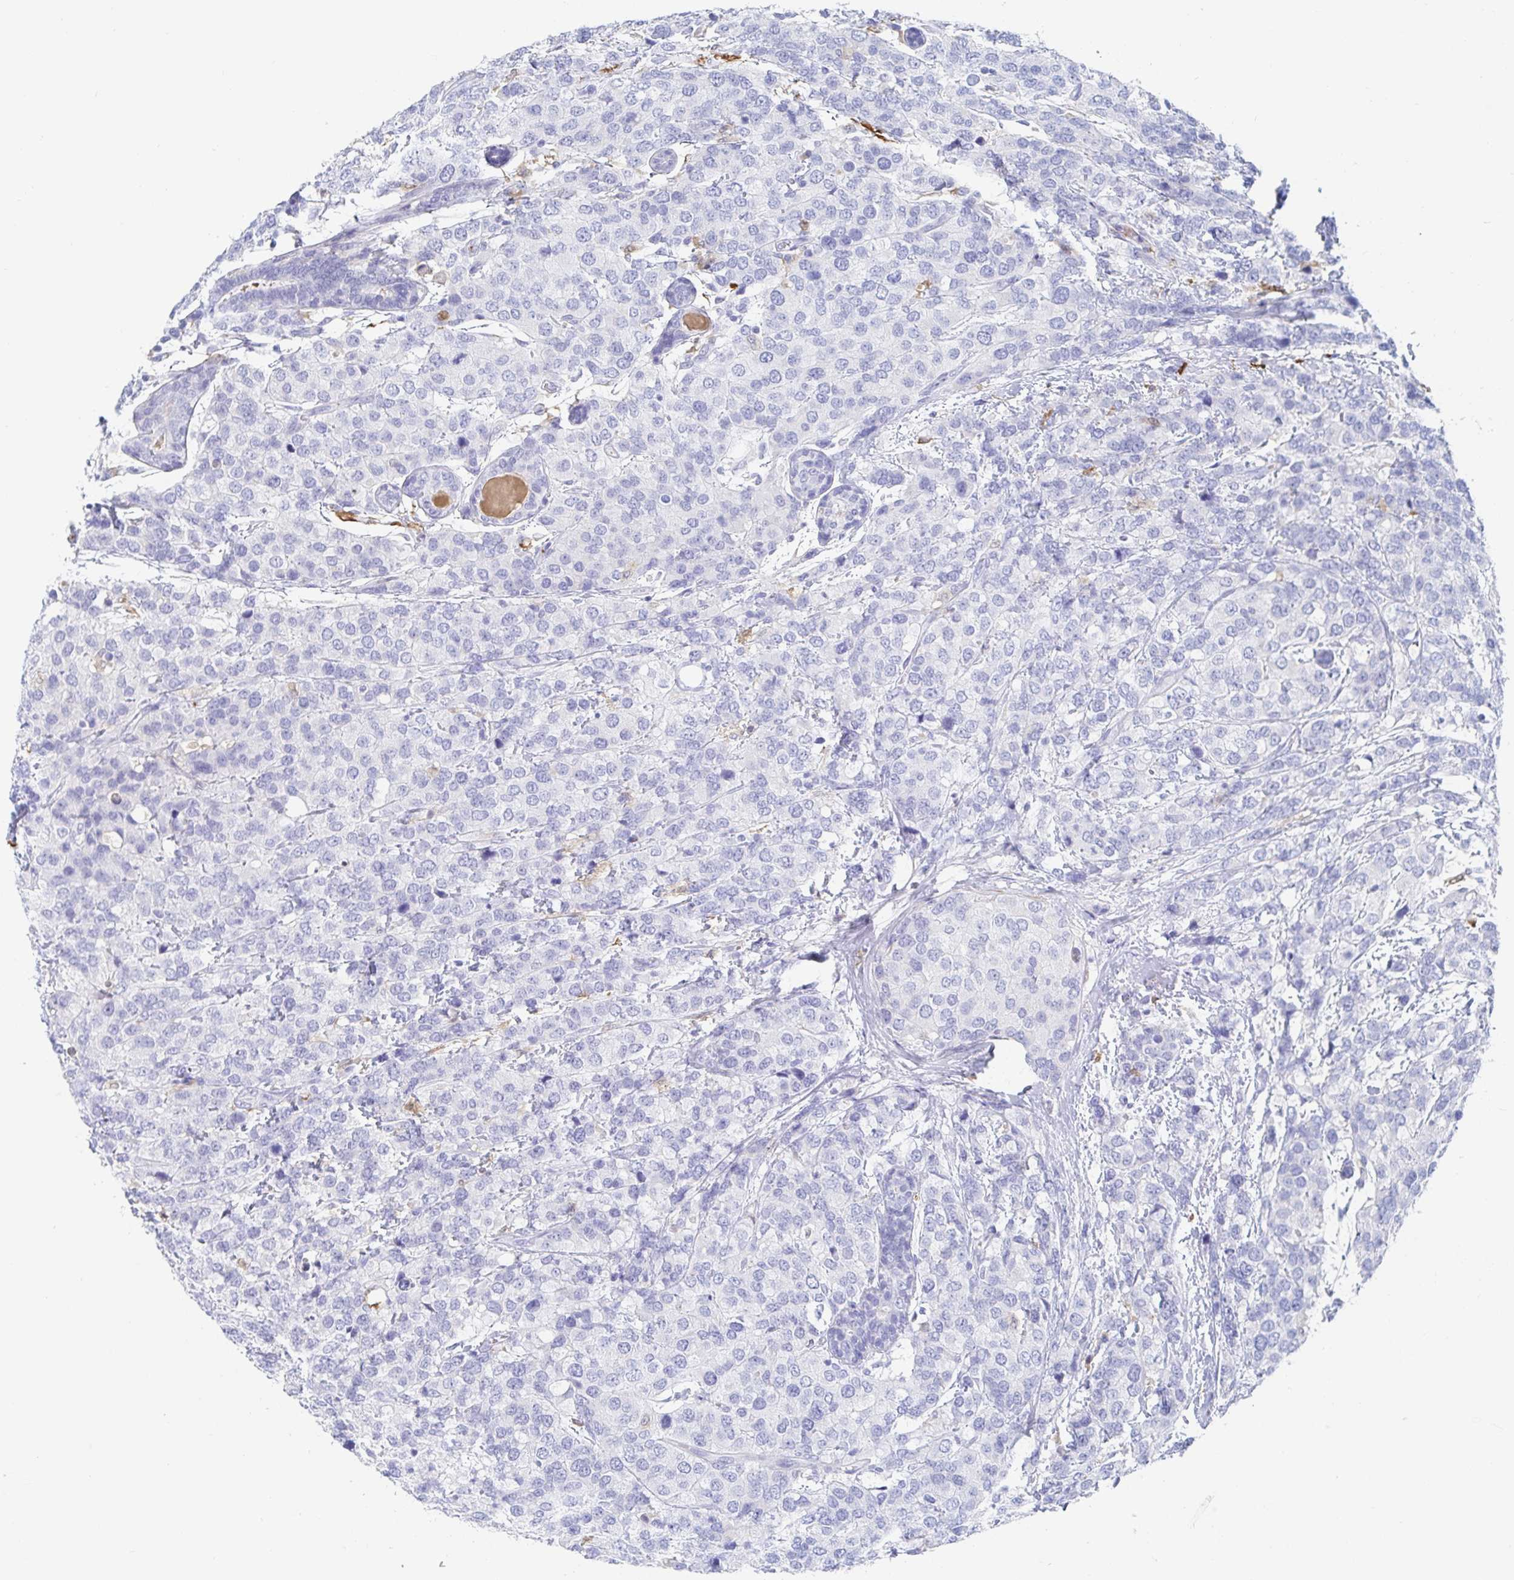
{"staining": {"intensity": "negative", "quantity": "none", "location": "none"}, "tissue": "breast cancer", "cell_type": "Tumor cells", "image_type": "cancer", "snomed": [{"axis": "morphology", "description": "Lobular carcinoma"}, {"axis": "topography", "description": "Breast"}], "caption": "An immunohistochemistry (IHC) micrograph of breast cancer (lobular carcinoma) is shown. There is no staining in tumor cells of breast cancer (lobular carcinoma). (DAB (3,3'-diaminobenzidine) IHC visualized using brightfield microscopy, high magnification).", "gene": "OR2A4", "patient": {"sex": "female", "age": 59}}